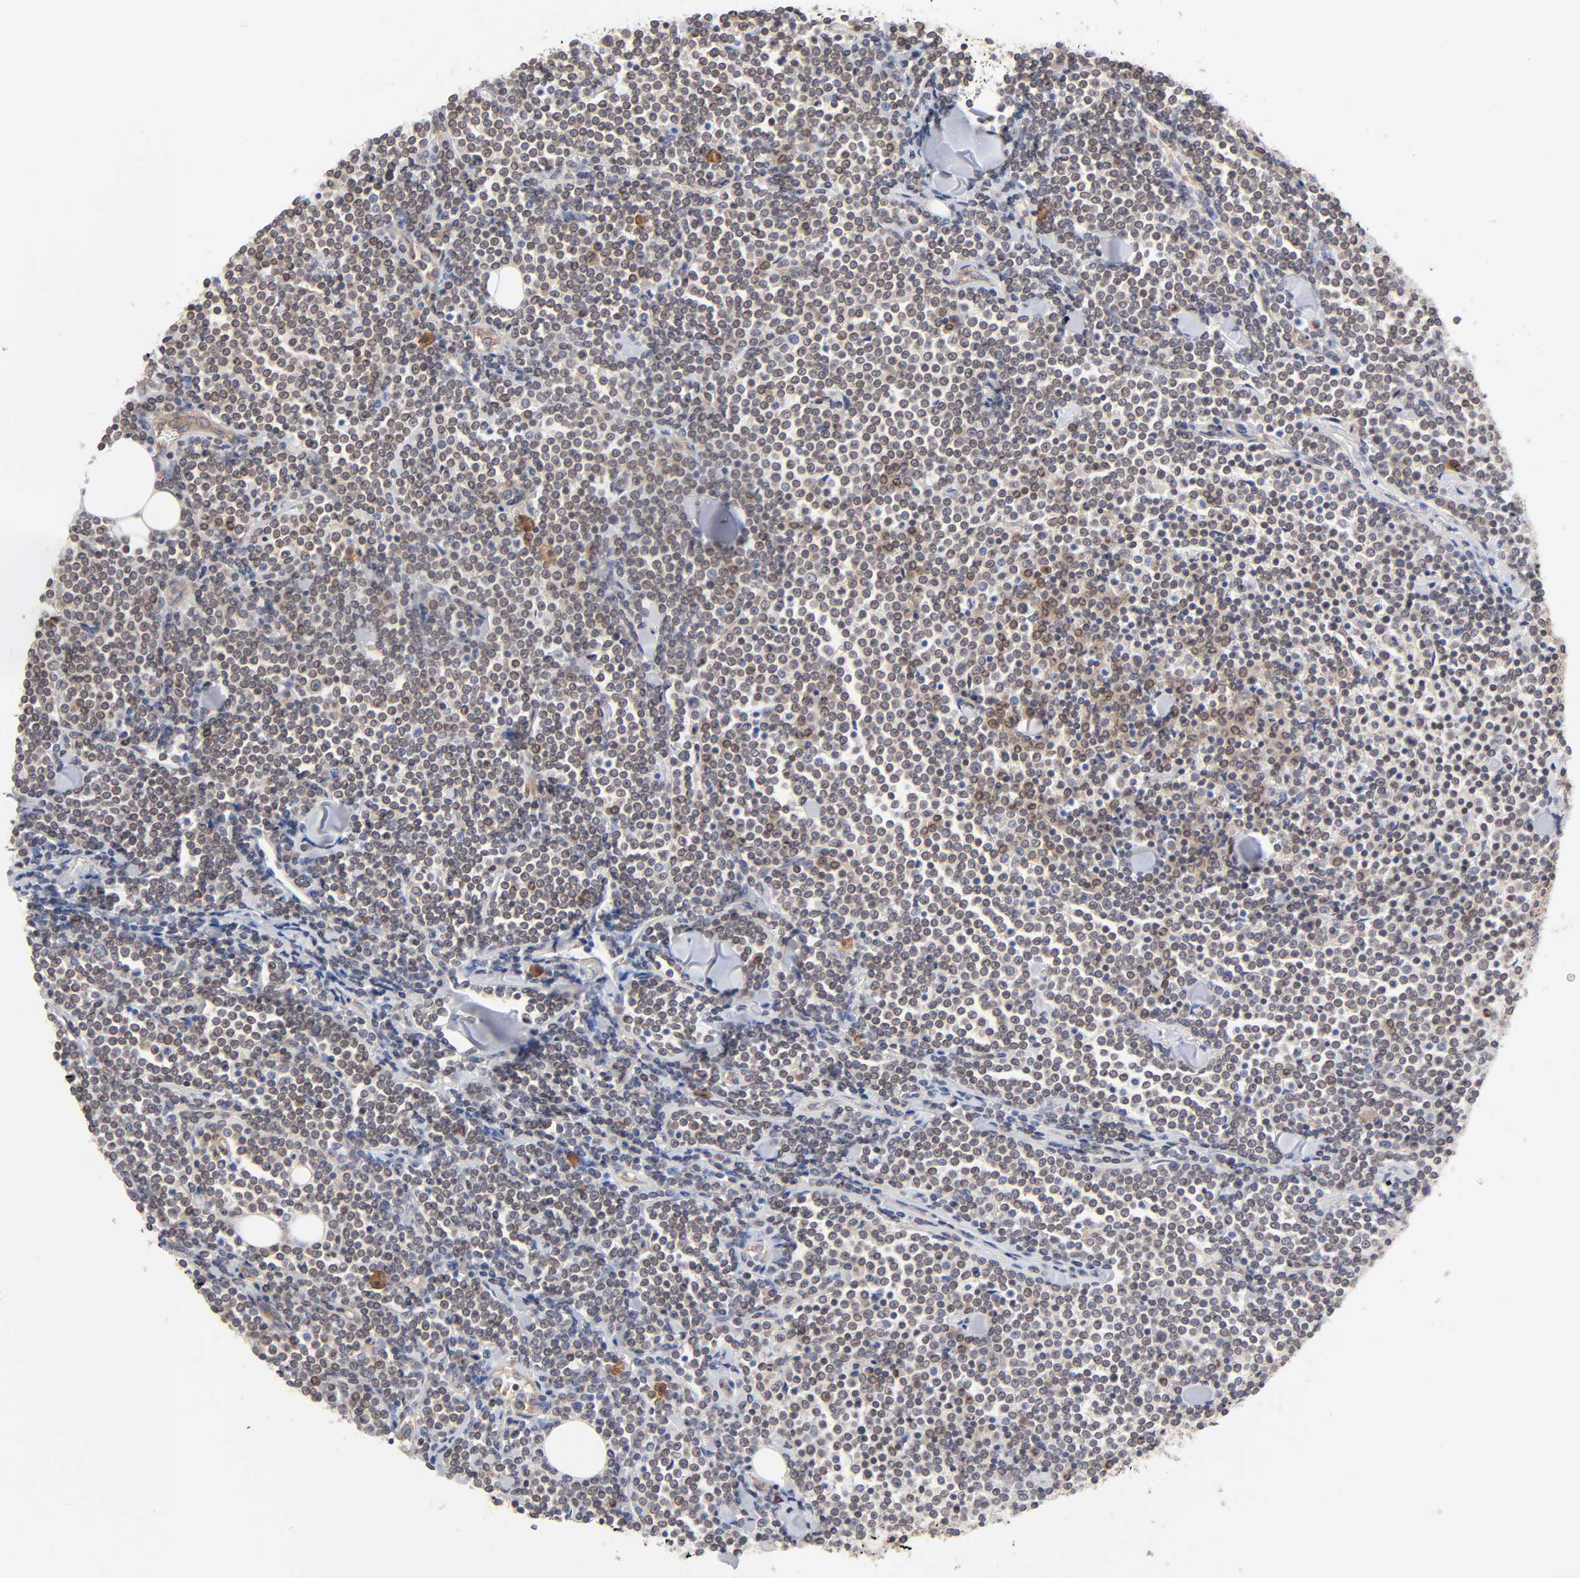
{"staining": {"intensity": "weak", "quantity": "25%-75%", "location": "cytoplasmic/membranous"}, "tissue": "lymphoma", "cell_type": "Tumor cells", "image_type": "cancer", "snomed": [{"axis": "morphology", "description": "Malignant lymphoma, non-Hodgkin's type, Low grade"}, {"axis": "topography", "description": "Soft tissue"}], "caption": "An image of human low-grade malignant lymphoma, non-Hodgkin's type stained for a protein demonstrates weak cytoplasmic/membranous brown staining in tumor cells. The protein of interest is stained brown, and the nuclei are stained in blue (DAB IHC with brightfield microscopy, high magnification).", "gene": "STRN3", "patient": {"sex": "male", "age": 92}}